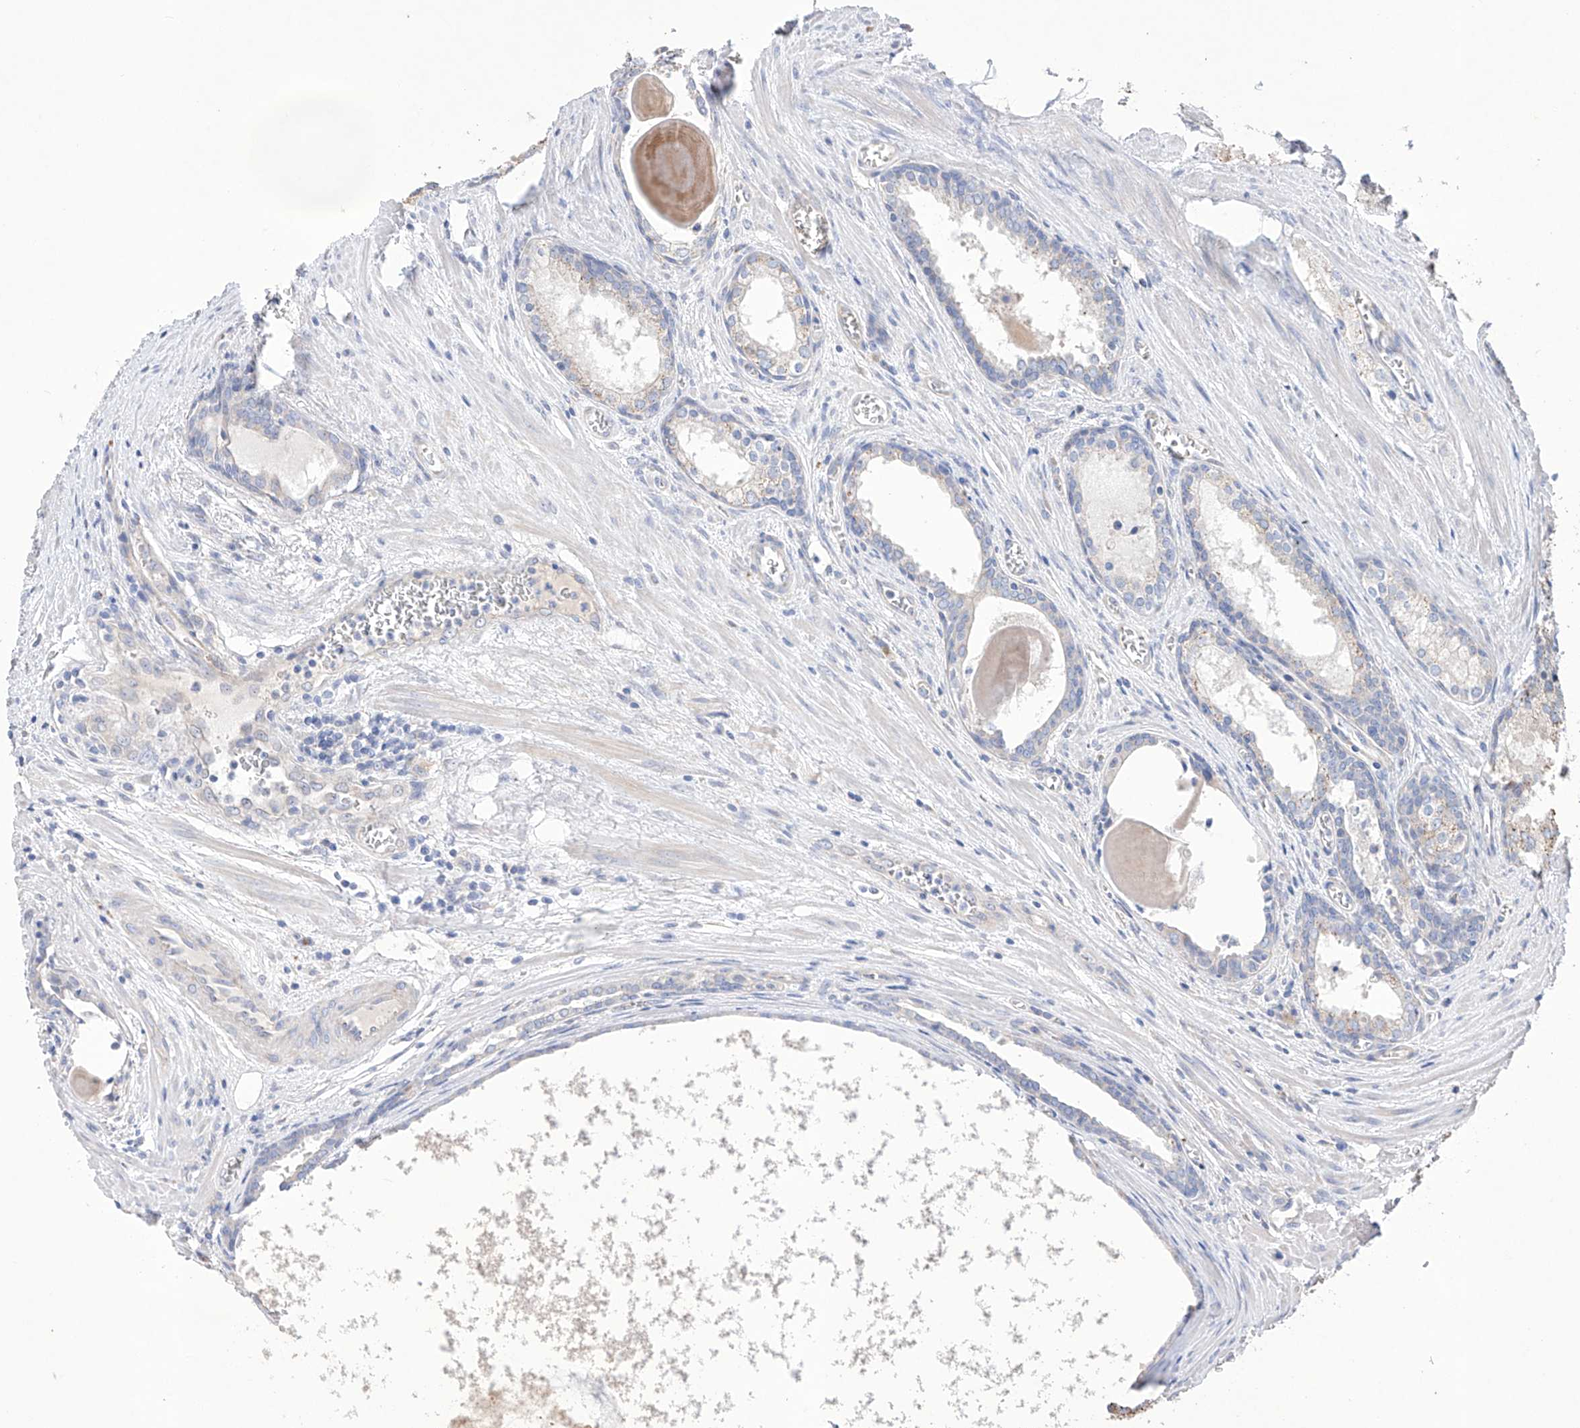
{"staining": {"intensity": "negative", "quantity": "none", "location": "none"}, "tissue": "prostate cancer", "cell_type": "Tumor cells", "image_type": "cancer", "snomed": [{"axis": "morphology", "description": "Adenocarcinoma, Low grade"}, {"axis": "topography", "description": "Prostate"}], "caption": "An image of low-grade adenocarcinoma (prostate) stained for a protein shows no brown staining in tumor cells.", "gene": "AFG1L", "patient": {"sex": "male", "age": 54}}